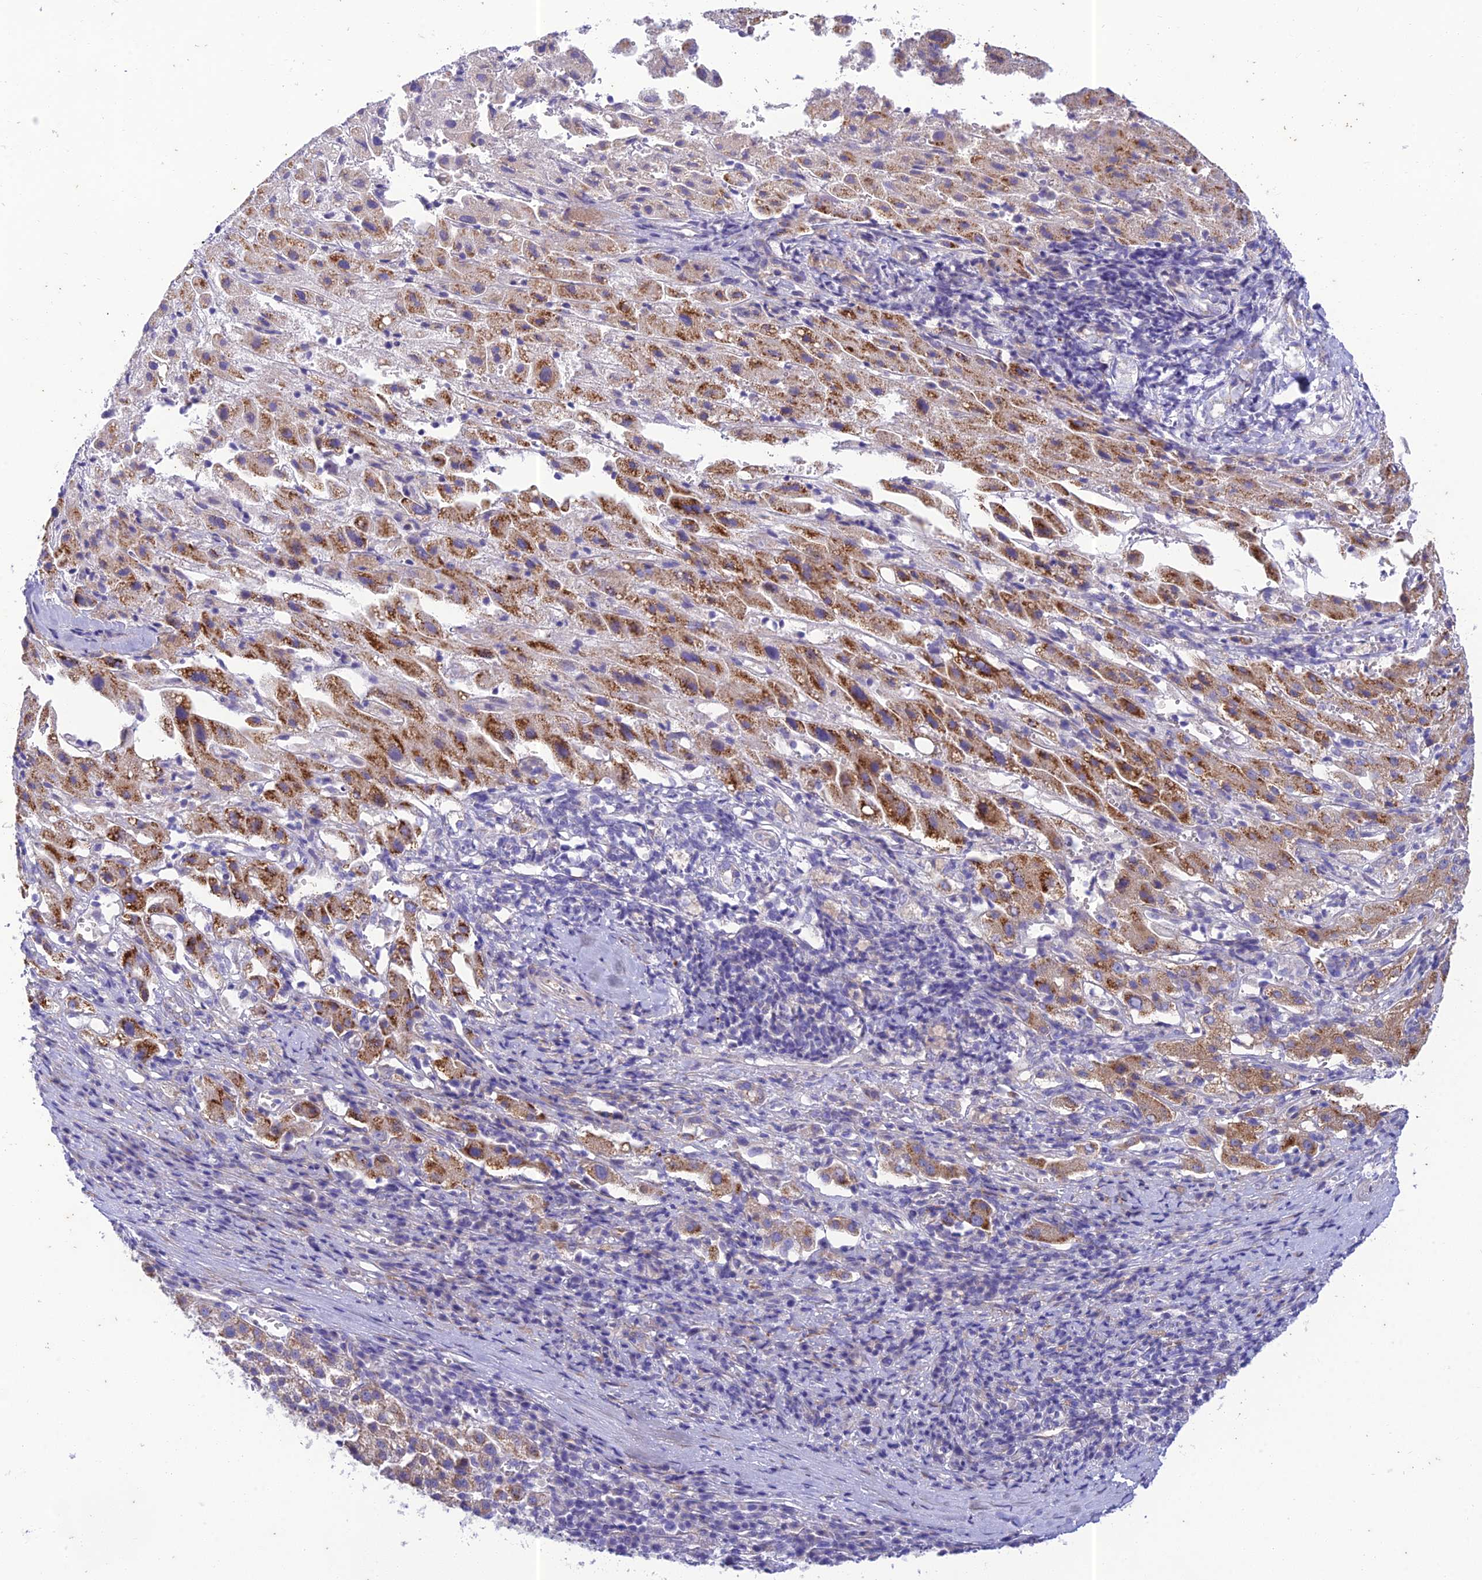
{"staining": {"intensity": "moderate", "quantity": ">75%", "location": "cytoplasmic/membranous"}, "tissue": "liver cancer", "cell_type": "Tumor cells", "image_type": "cancer", "snomed": [{"axis": "morphology", "description": "Carcinoma, Hepatocellular, NOS"}, {"axis": "topography", "description": "Liver"}], "caption": "Hepatocellular carcinoma (liver) stained with a brown dye exhibits moderate cytoplasmic/membranous positive positivity in about >75% of tumor cells.", "gene": "PTCD2", "patient": {"sex": "female", "age": 58}}